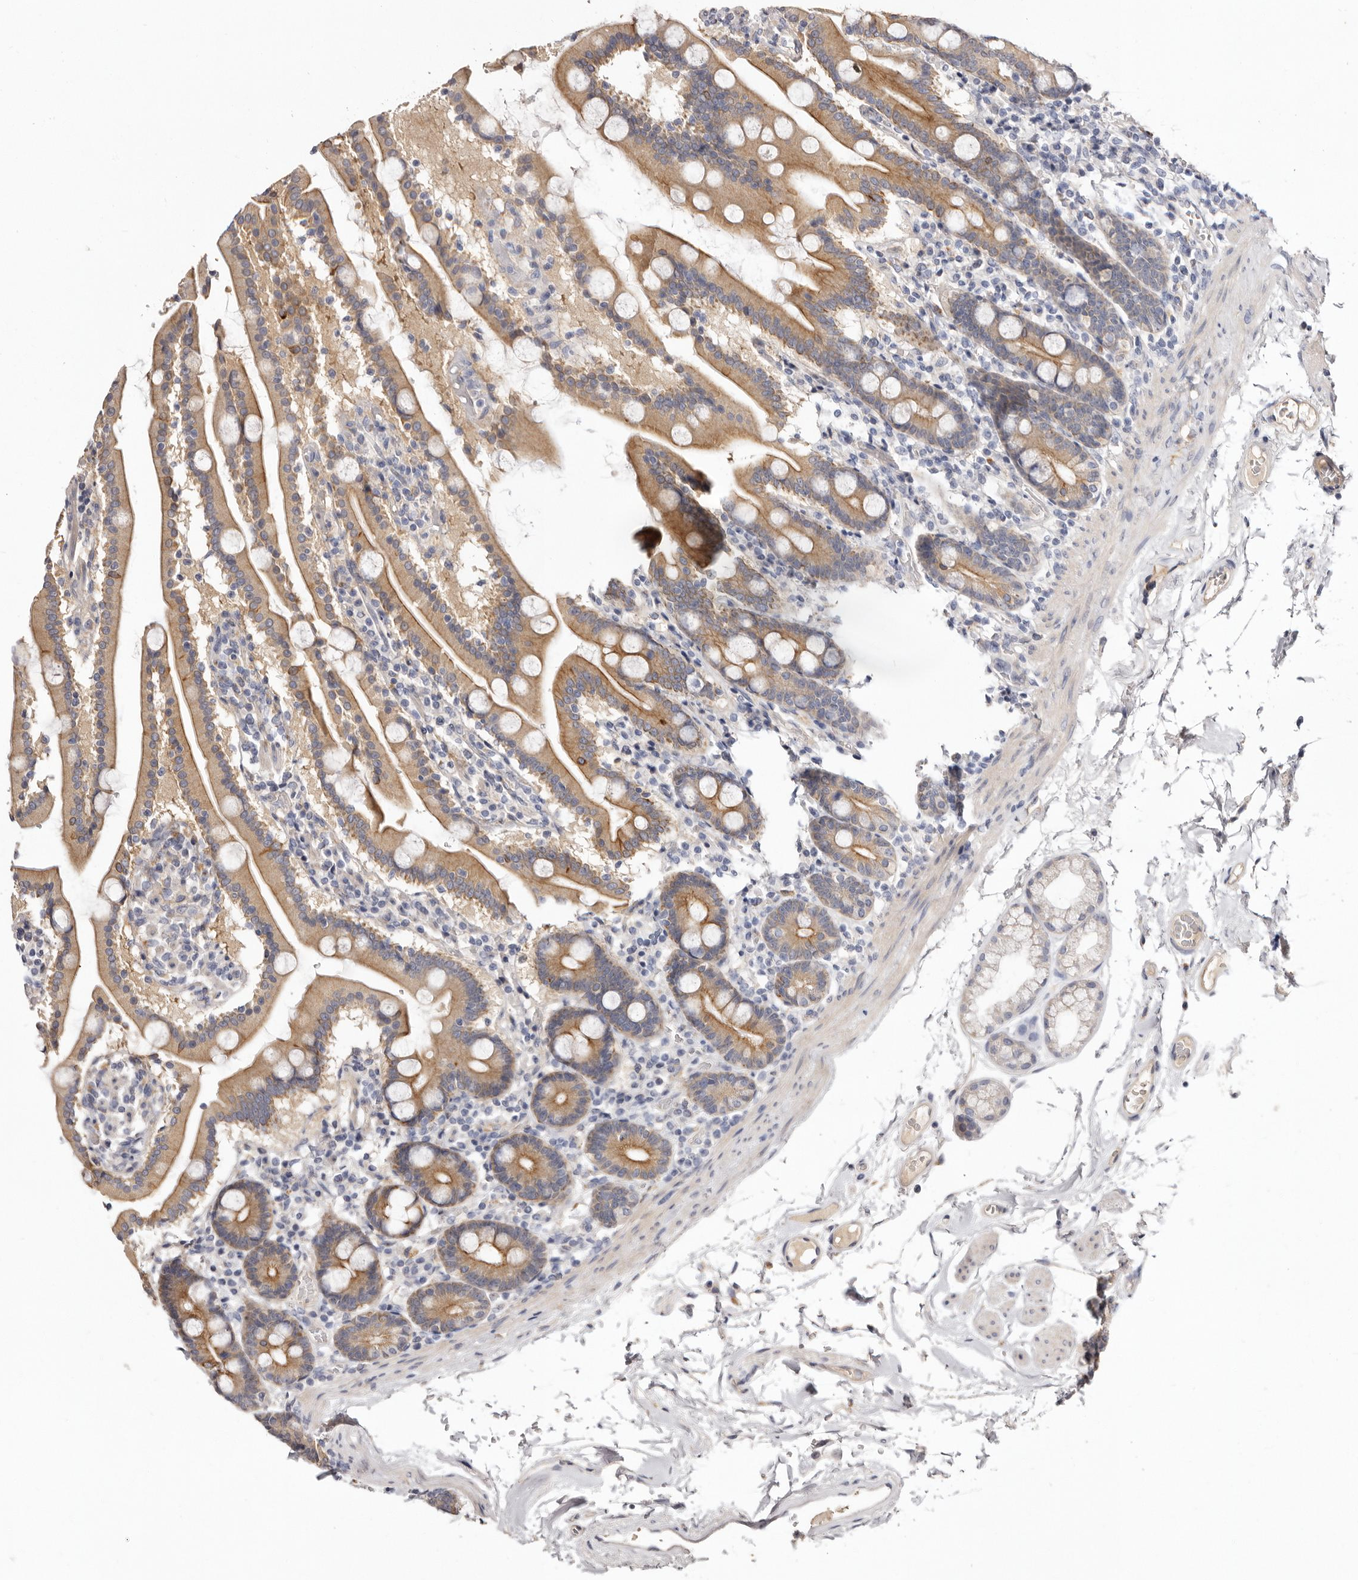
{"staining": {"intensity": "moderate", "quantity": ">75%", "location": "cytoplasmic/membranous"}, "tissue": "duodenum", "cell_type": "Glandular cells", "image_type": "normal", "snomed": [{"axis": "morphology", "description": "Normal tissue, NOS"}, {"axis": "topography", "description": "Duodenum"}], "caption": "Protein expression analysis of unremarkable human duodenum reveals moderate cytoplasmic/membranous positivity in approximately >75% of glandular cells.", "gene": "STK16", "patient": {"sex": "male", "age": 55}}